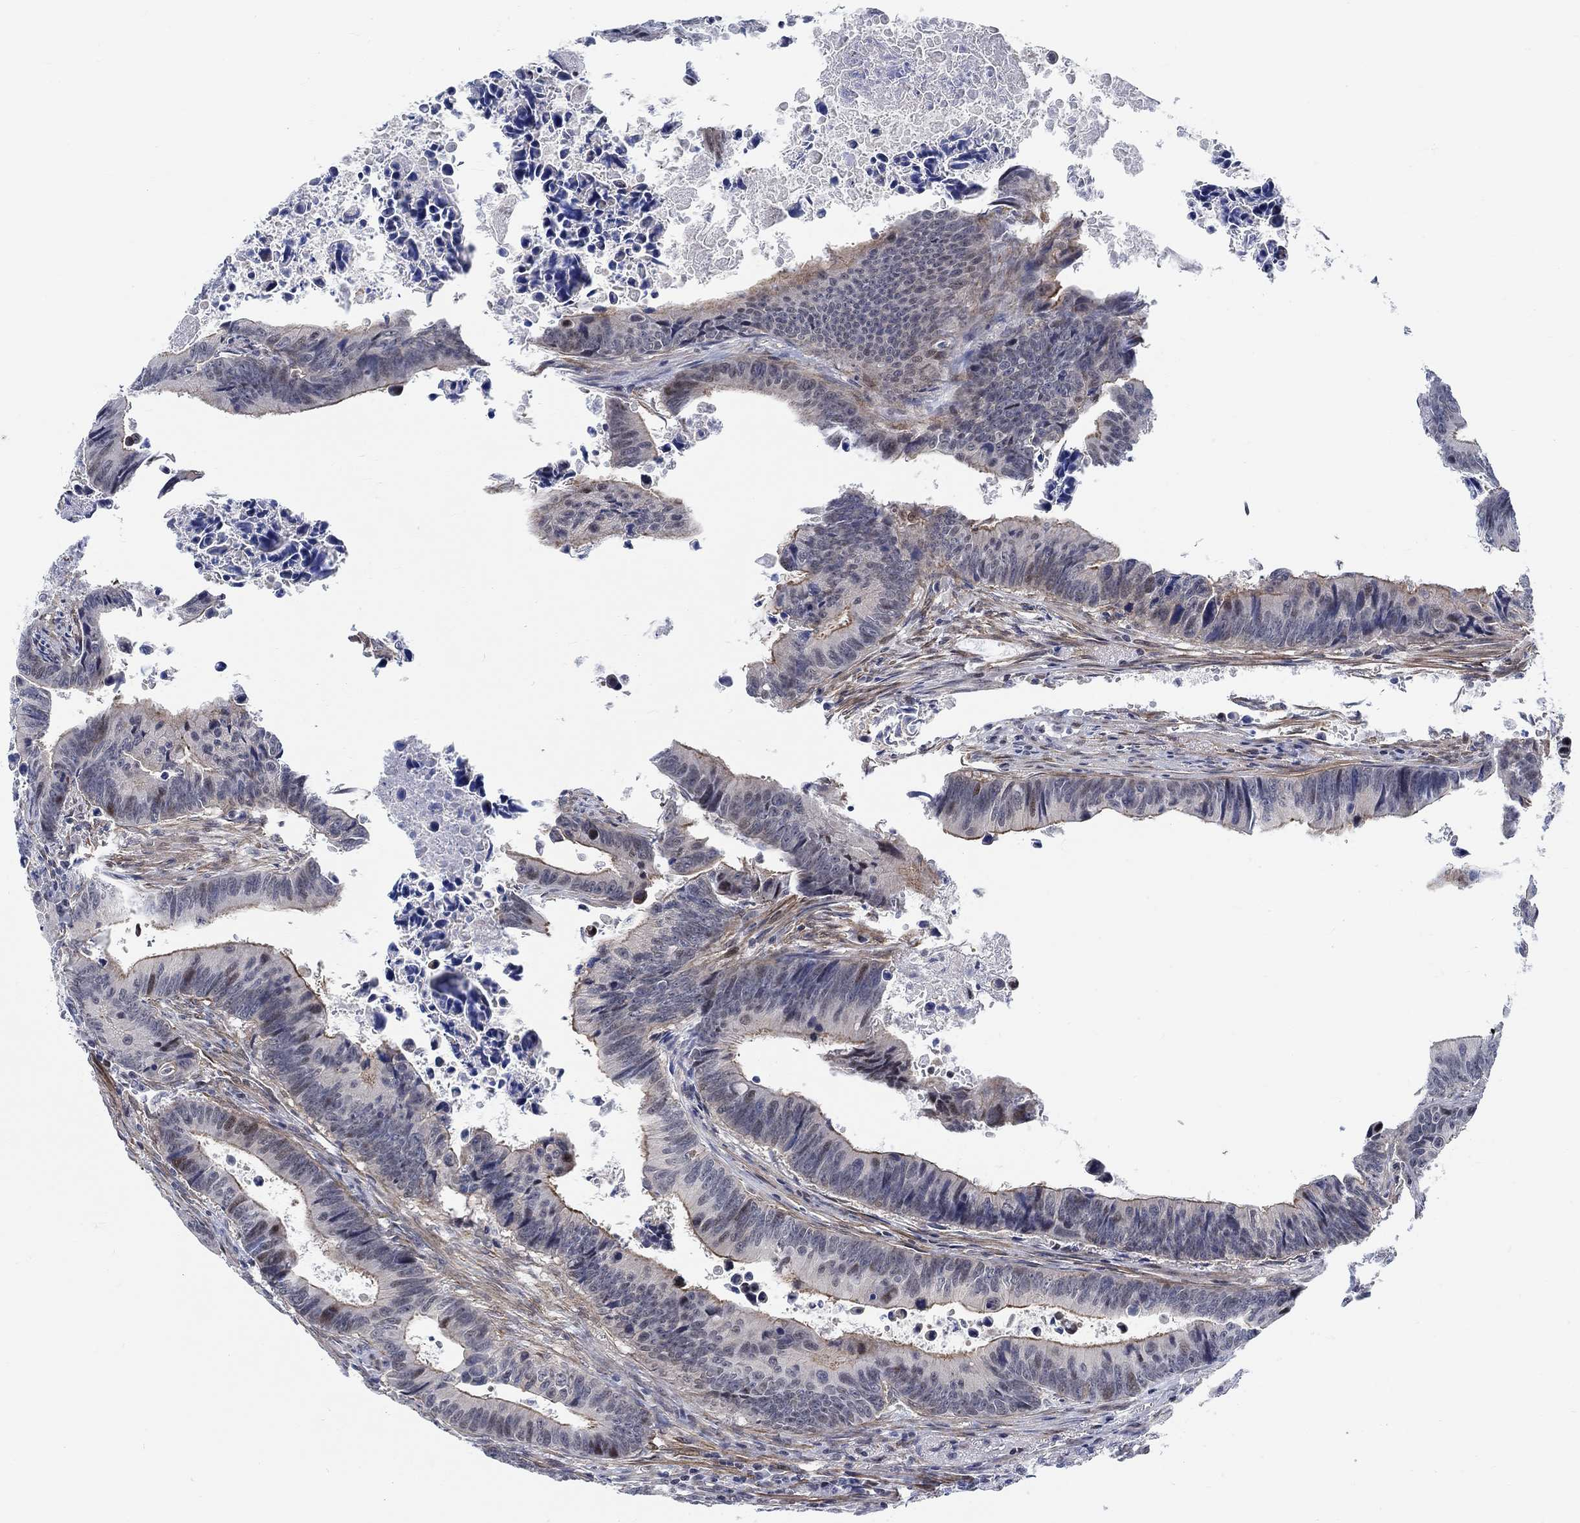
{"staining": {"intensity": "weak", "quantity": "<25%", "location": "cytoplasmic/membranous"}, "tissue": "colorectal cancer", "cell_type": "Tumor cells", "image_type": "cancer", "snomed": [{"axis": "morphology", "description": "Adenocarcinoma, NOS"}, {"axis": "topography", "description": "Colon"}], "caption": "Immunohistochemistry image of neoplastic tissue: human adenocarcinoma (colorectal) stained with DAB (3,3'-diaminobenzidine) reveals no significant protein positivity in tumor cells.", "gene": "KCNH8", "patient": {"sex": "female", "age": 87}}